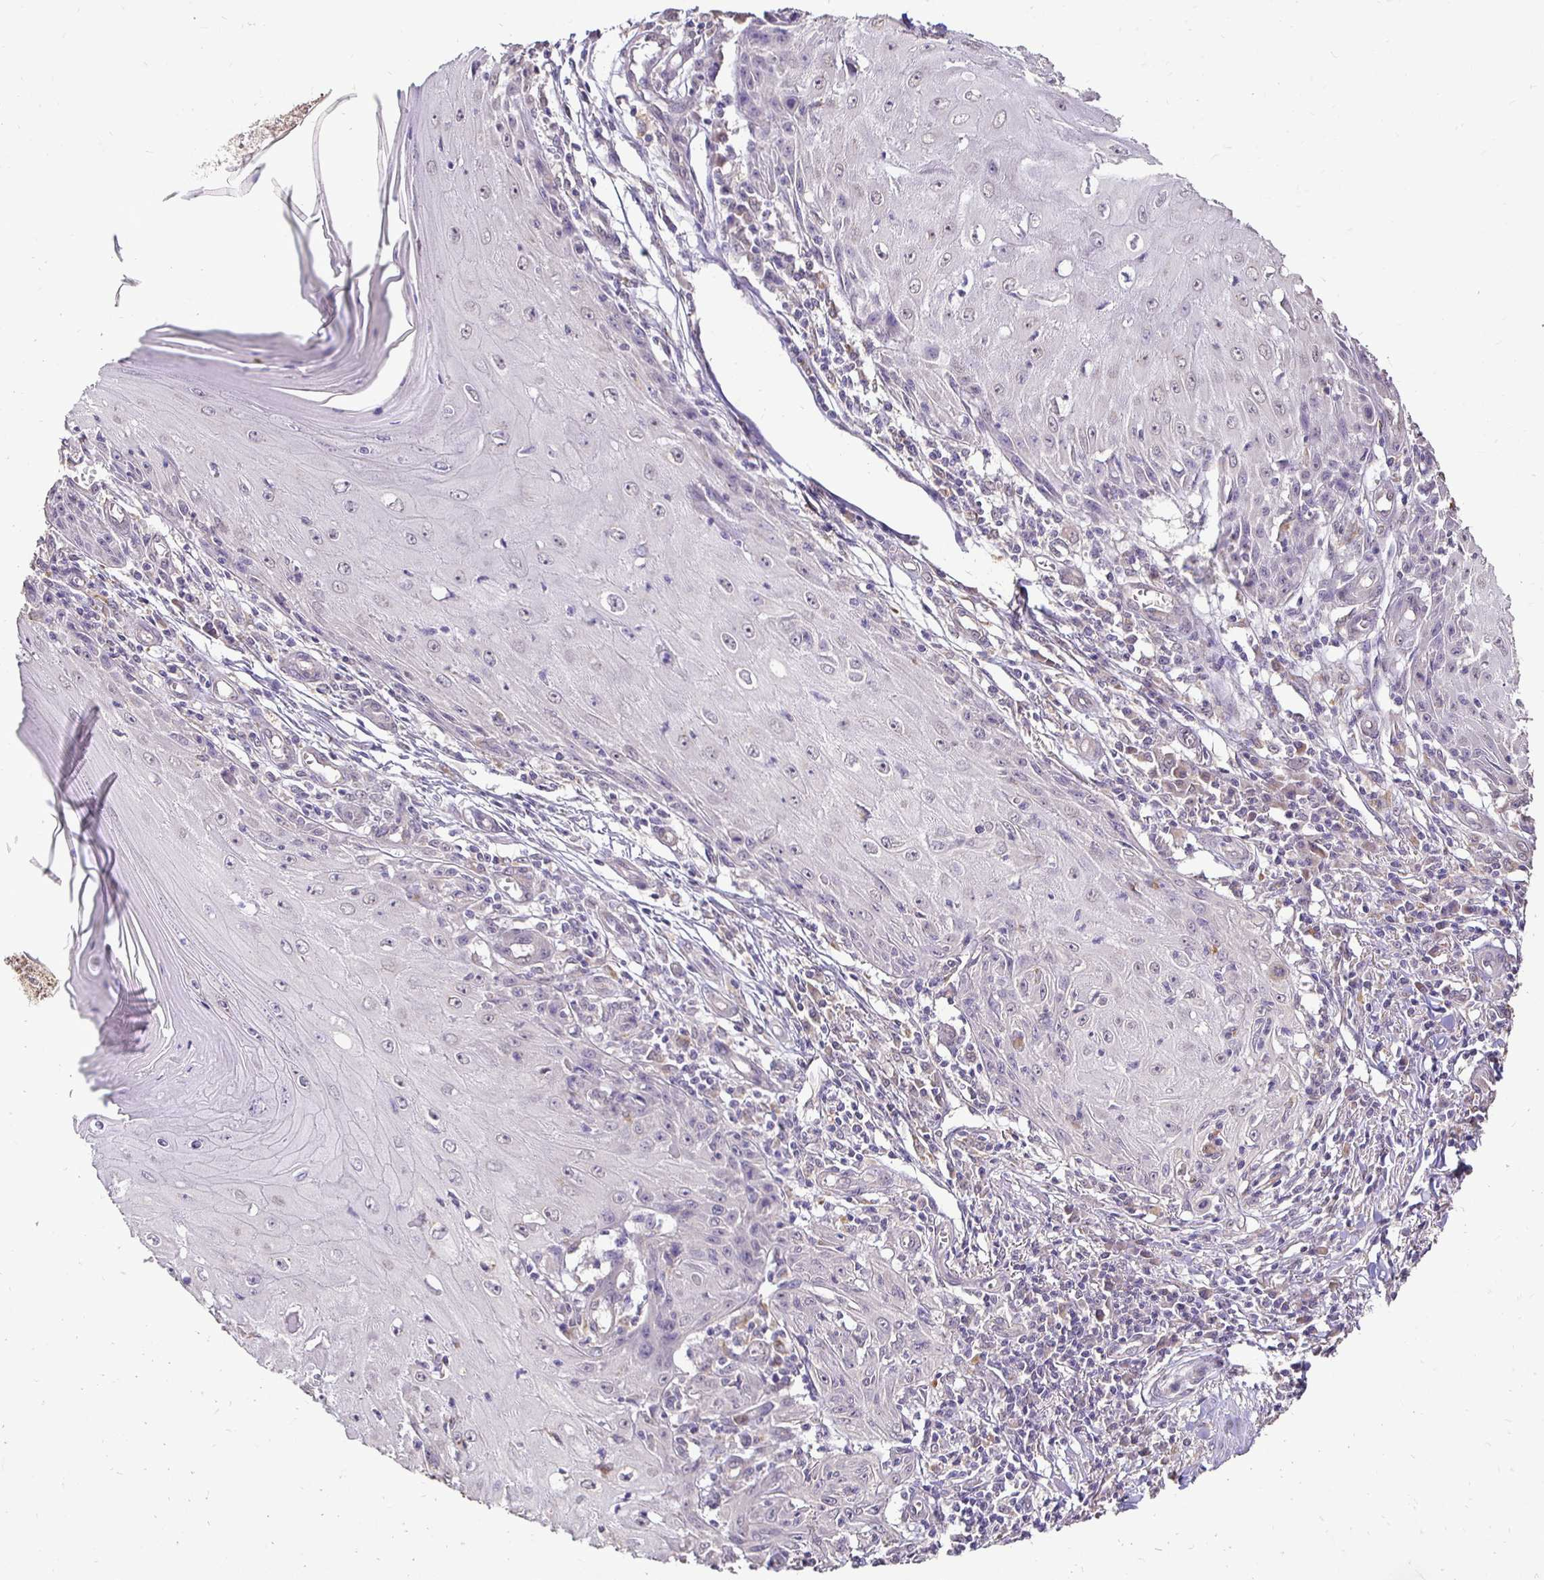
{"staining": {"intensity": "negative", "quantity": "none", "location": "none"}, "tissue": "skin cancer", "cell_type": "Tumor cells", "image_type": "cancer", "snomed": [{"axis": "morphology", "description": "Squamous cell carcinoma, NOS"}, {"axis": "topography", "description": "Skin"}], "caption": "Tumor cells are negative for brown protein staining in skin squamous cell carcinoma.", "gene": "RHEBL1", "patient": {"sex": "female", "age": 73}}